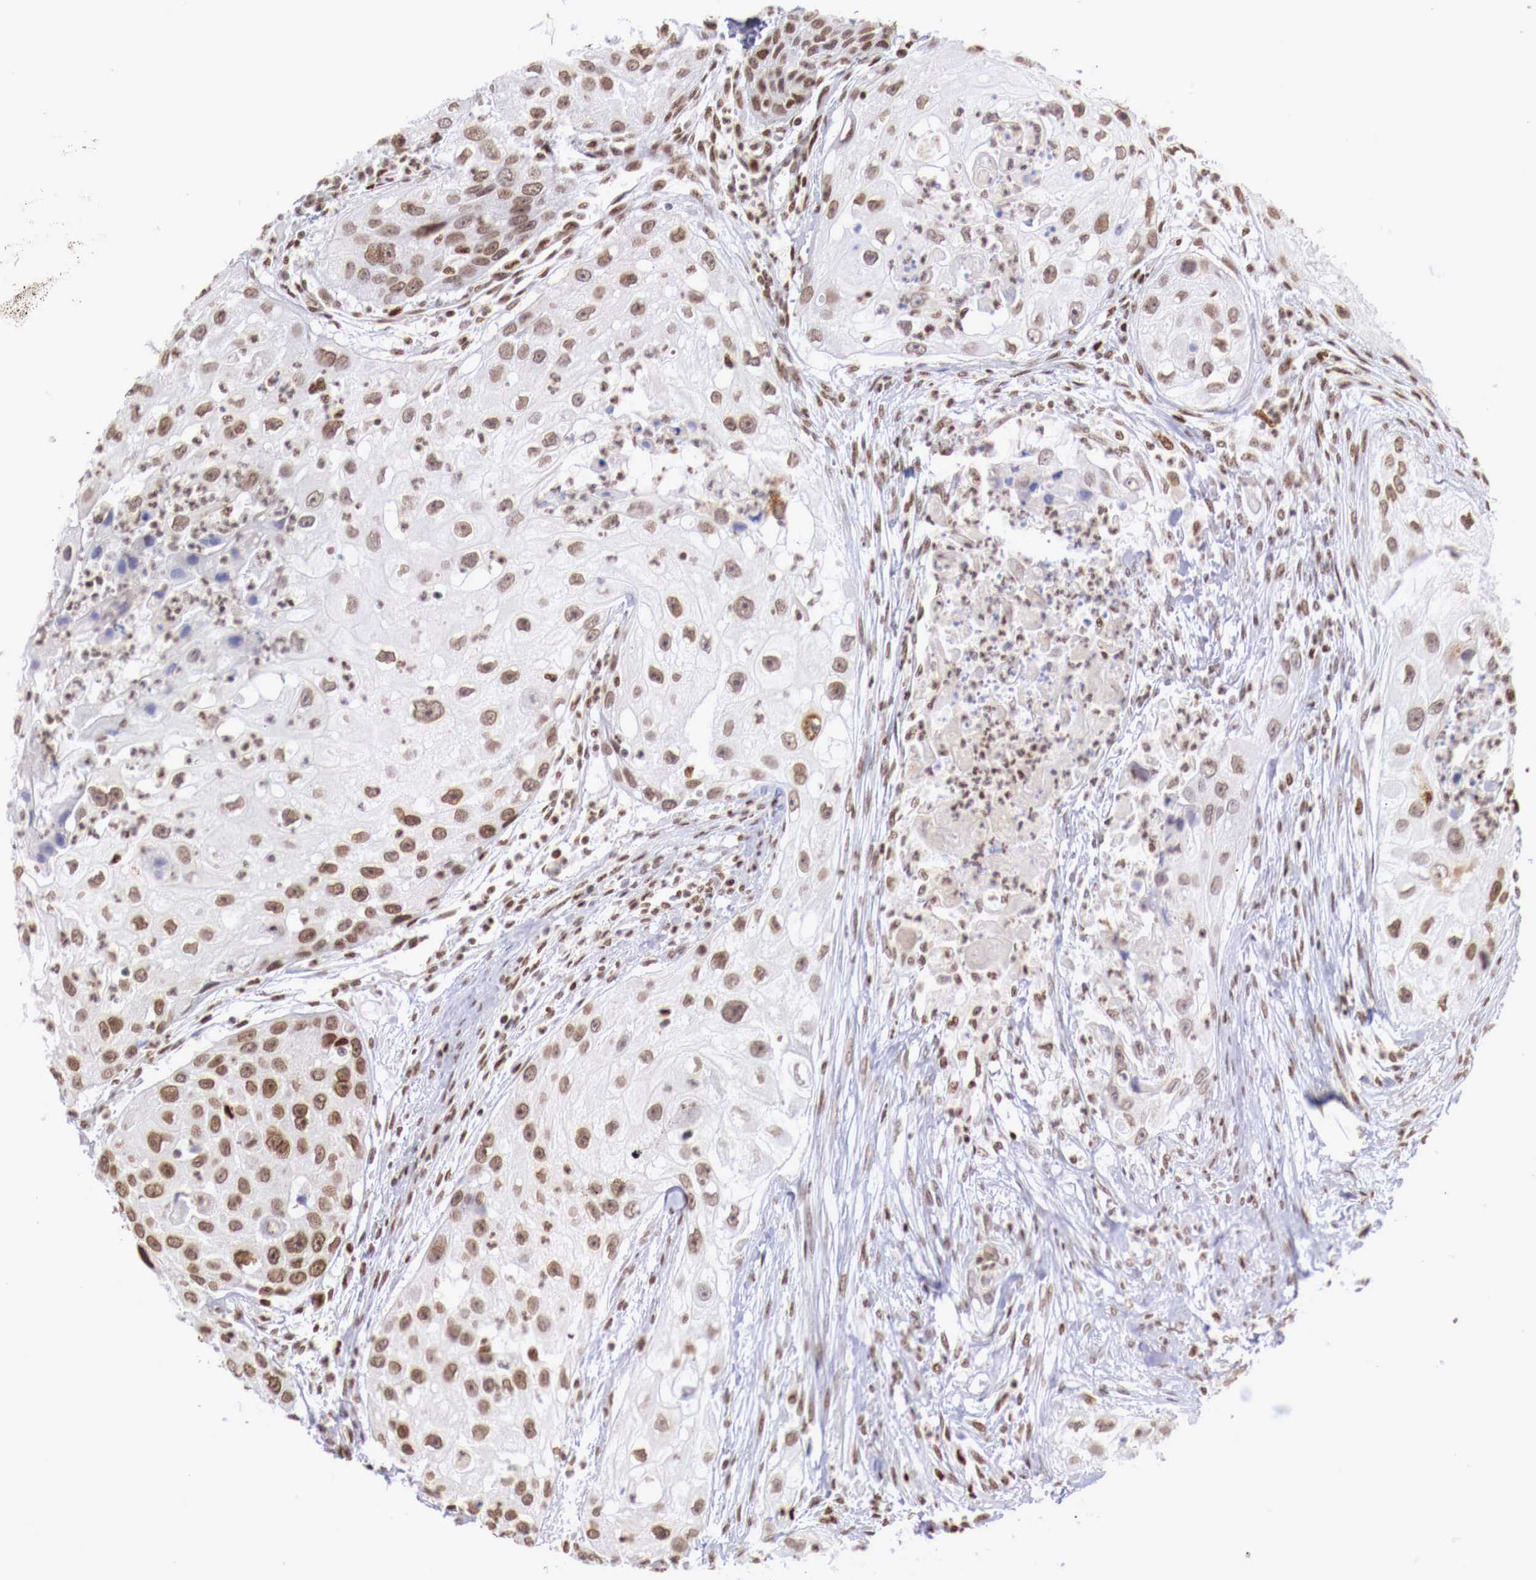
{"staining": {"intensity": "moderate", "quantity": ">75%", "location": "nuclear"}, "tissue": "head and neck cancer", "cell_type": "Tumor cells", "image_type": "cancer", "snomed": [{"axis": "morphology", "description": "Squamous cell carcinoma, NOS"}, {"axis": "topography", "description": "Head-Neck"}], "caption": "High-magnification brightfield microscopy of squamous cell carcinoma (head and neck) stained with DAB (3,3'-diaminobenzidine) (brown) and counterstained with hematoxylin (blue). tumor cells exhibit moderate nuclear expression is present in about>75% of cells.", "gene": "MAX", "patient": {"sex": "male", "age": 64}}